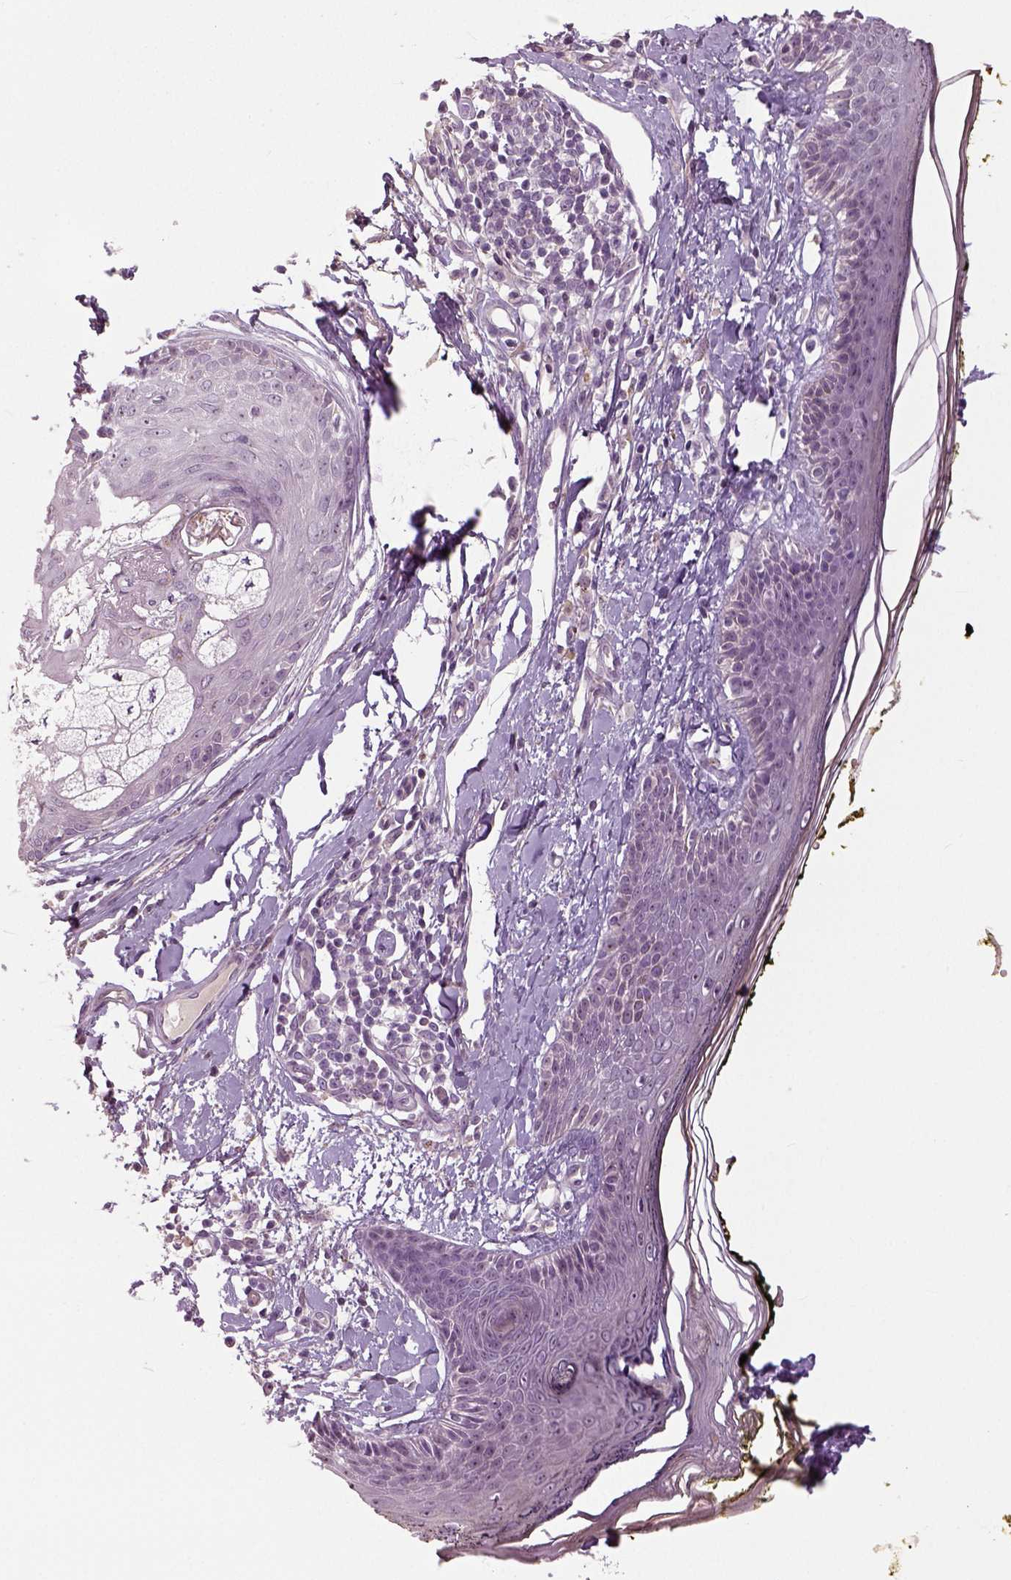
{"staining": {"intensity": "negative", "quantity": "none", "location": "none"}, "tissue": "skin", "cell_type": "Fibroblasts", "image_type": "normal", "snomed": [{"axis": "morphology", "description": "Normal tissue, NOS"}, {"axis": "topography", "description": "Skin"}], "caption": "This is an IHC micrograph of benign skin. There is no positivity in fibroblasts.", "gene": "NECAB1", "patient": {"sex": "male", "age": 76}}